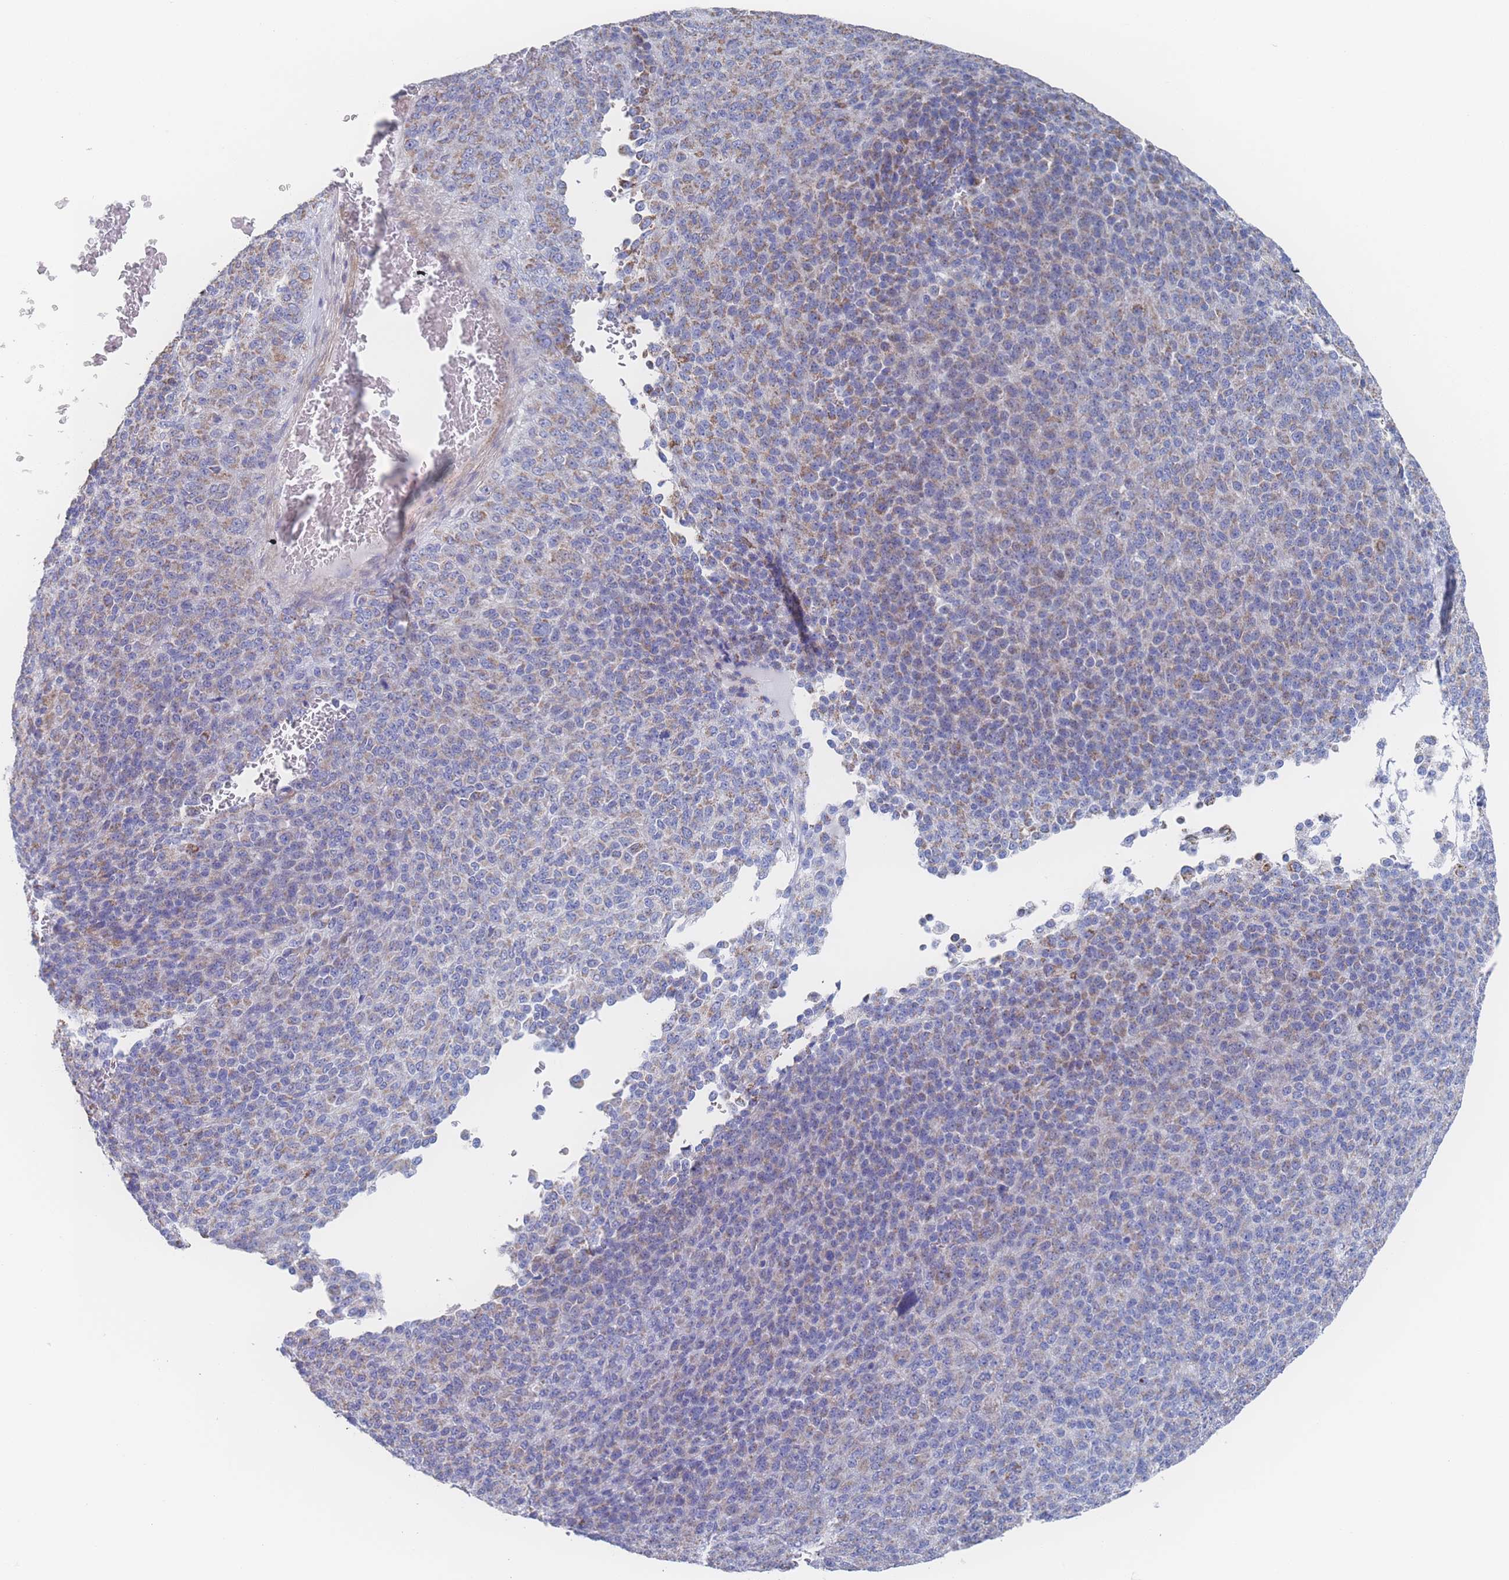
{"staining": {"intensity": "moderate", "quantity": "25%-75%", "location": "cytoplasmic/membranous"}, "tissue": "melanoma", "cell_type": "Tumor cells", "image_type": "cancer", "snomed": [{"axis": "morphology", "description": "Malignant melanoma, Metastatic site"}, {"axis": "topography", "description": "Brain"}], "caption": "Melanoma stained with IHC shows moderate cytoplasmic/membranous expression in about 25%-75% of tumor cells.", "gene": "SNPH", "patient": {"sex": "female", "age": 56}}